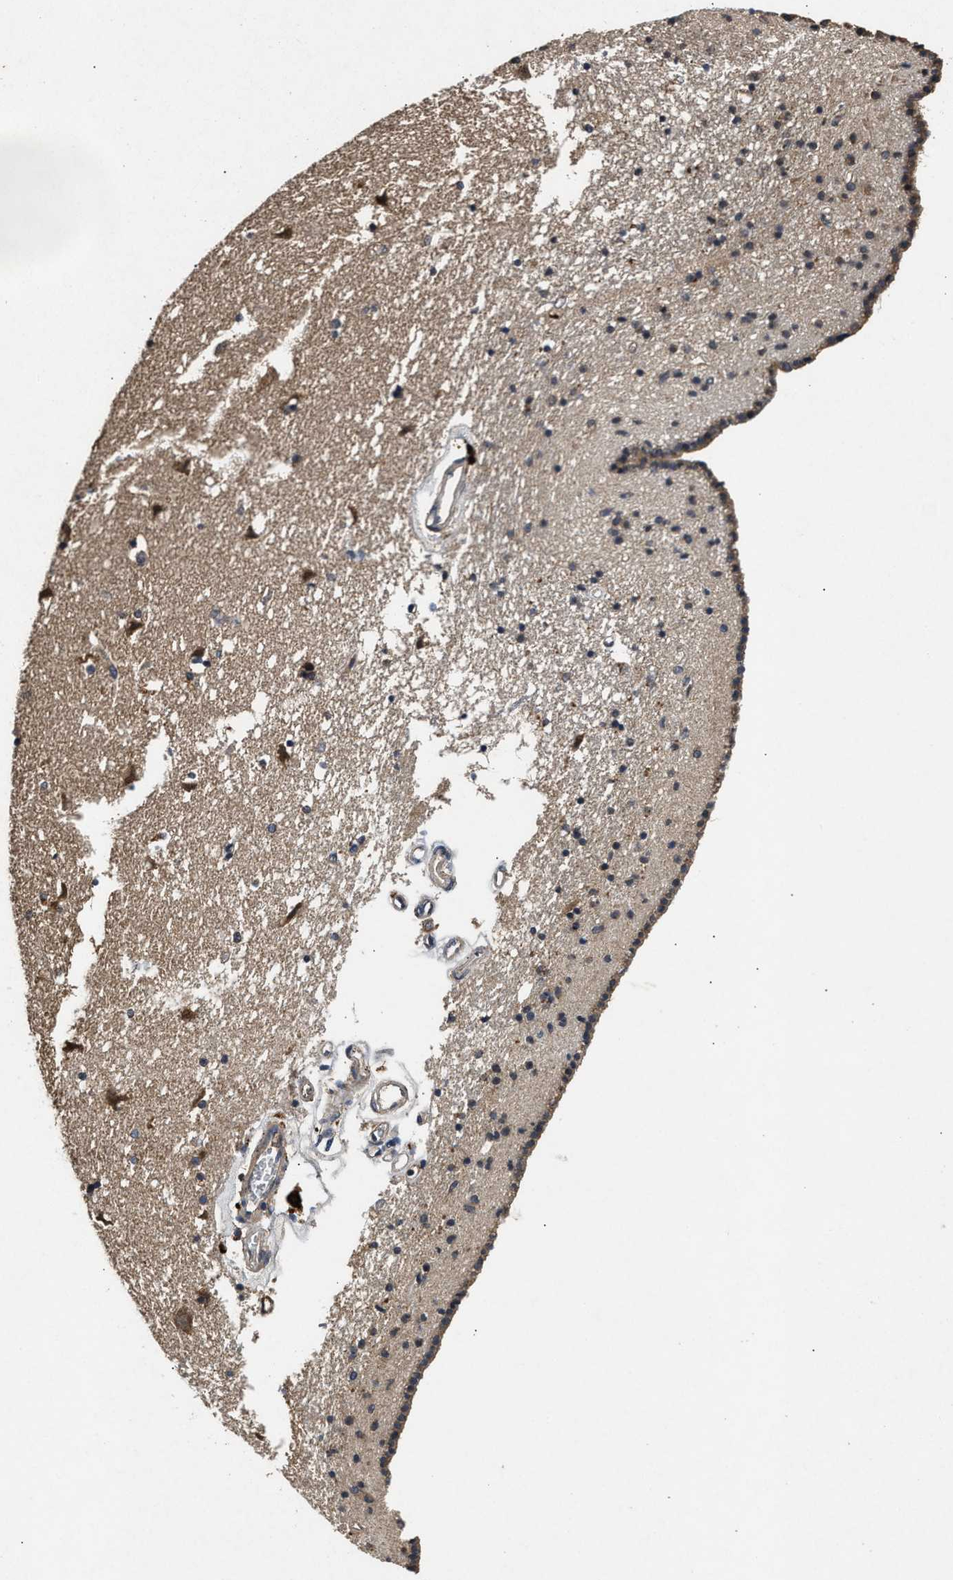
{"staining": {"intensity": "moderate", "quantity": "<25%", "location": "cytoplasmic/membranous"}, "tissue": "caudate", "cell_type": "Glial cells", "image_type": "normal", "snomed": [{"axis": "morphology", "description": "Normal tissue, NOS"}, {"axis": "topography", "description": "Lateral ventricle wall"}], "caption": "The micrograph reveals immunohistochemical staining of benign caudate. There is moderate cytoplasmic/membranous expression is appreciated in about <25% of glial cells.", "gene": "PDAP1", "patient": {"sex": "male", "age": 45}}